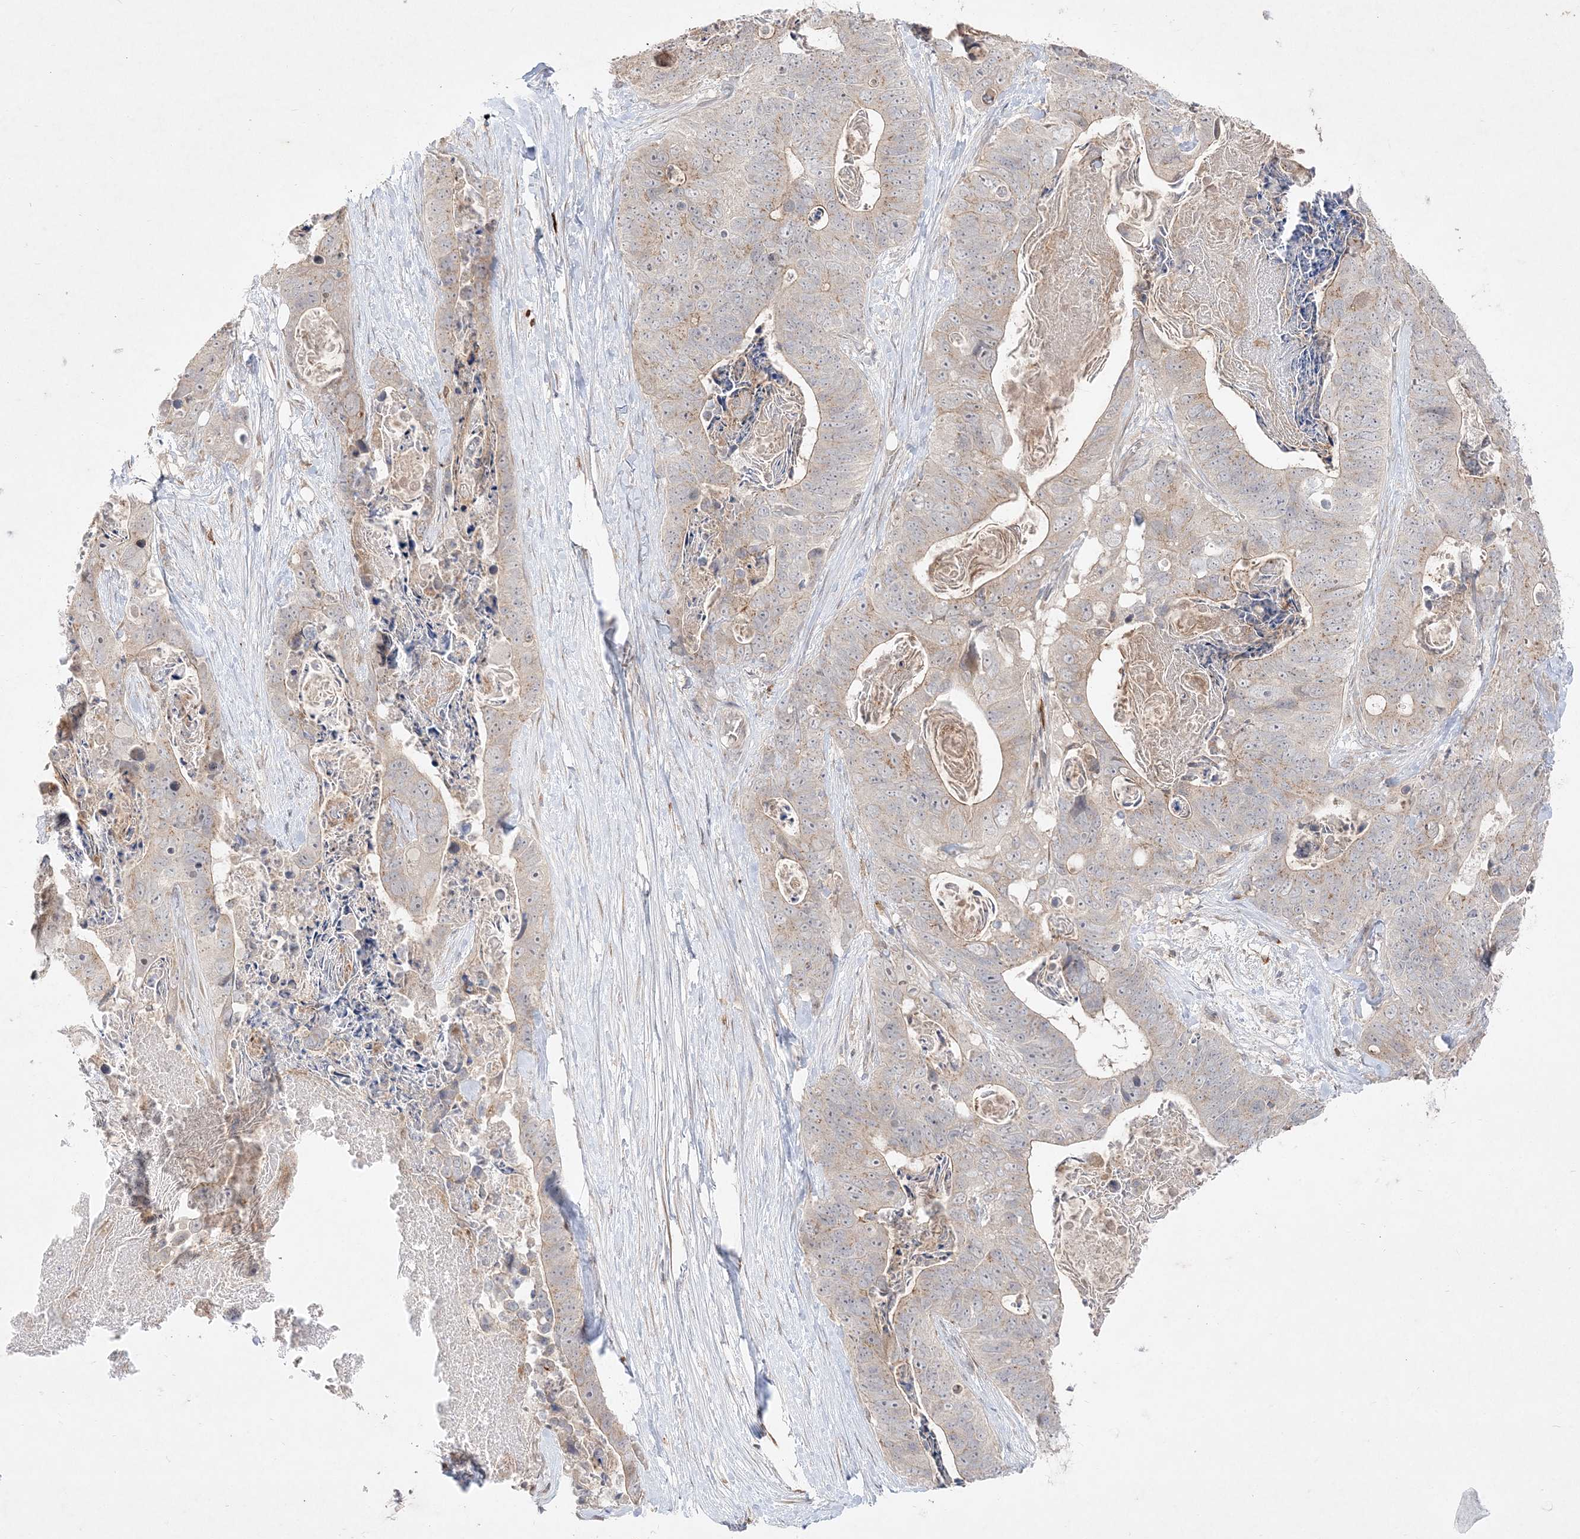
{"staining": {"intensity": "weak", "quantity": "25%-75%", "location": "cytoplasmic/membranous"}, "tissue": "stomach cancer", "cell_type": "Tumor cells", "image_type": "cancer", "snomed": [{"axis": "morphology", "description": "Adenocarcinoma, NOS"}, {"axis": "topography", "description": "Stomach"}], "caption": "Immunohistochemistry image of human stomach cancer stained for a protein (brown), which reveals low levels of weak cytoplasmic/membranous positivity in about 25%-75% of tumor cells.", "gene": "CLNK", "patient": {"sex": "female", "age": 89}}